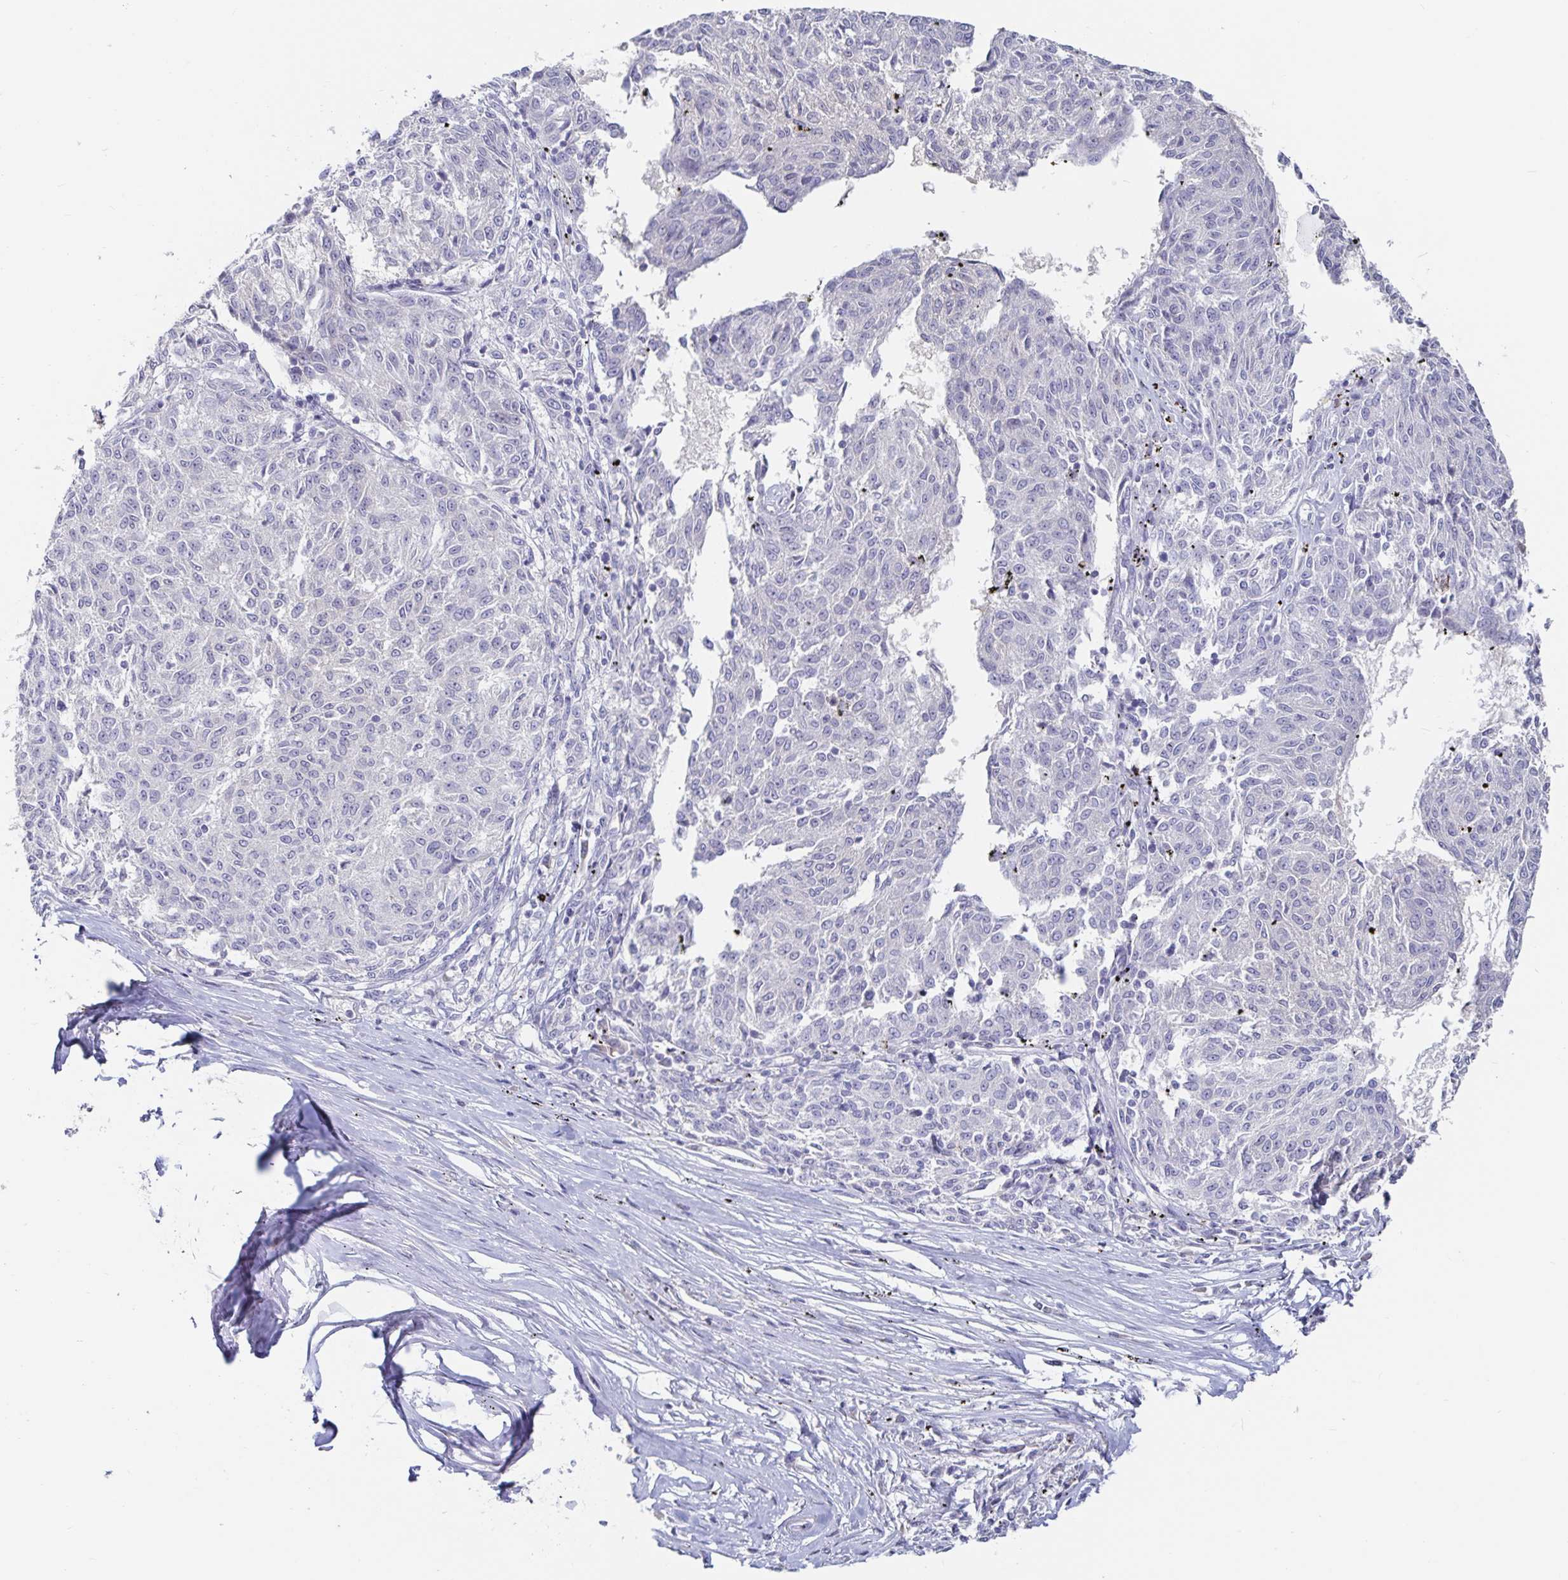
{"staining": {"intensity": "negative", "quantity": "none", "location": "none"}, "tissue": "melanoma", "cell_type": "Tumor cells", "image_type": "cancer", "snomed": [{"axis": "morphology", "description": "Malignant melanoma, NOS"}, {"axis": "topography", "description": "Skin"}], "caption": "Malignant melanoma was stained to show a protein in brown. There is no significant positivity in tumor cells. (DAB IHC with hematoxylin counter stain).", "gene": "SPPL3", "patient": {"sex": "female", "age": 72}}